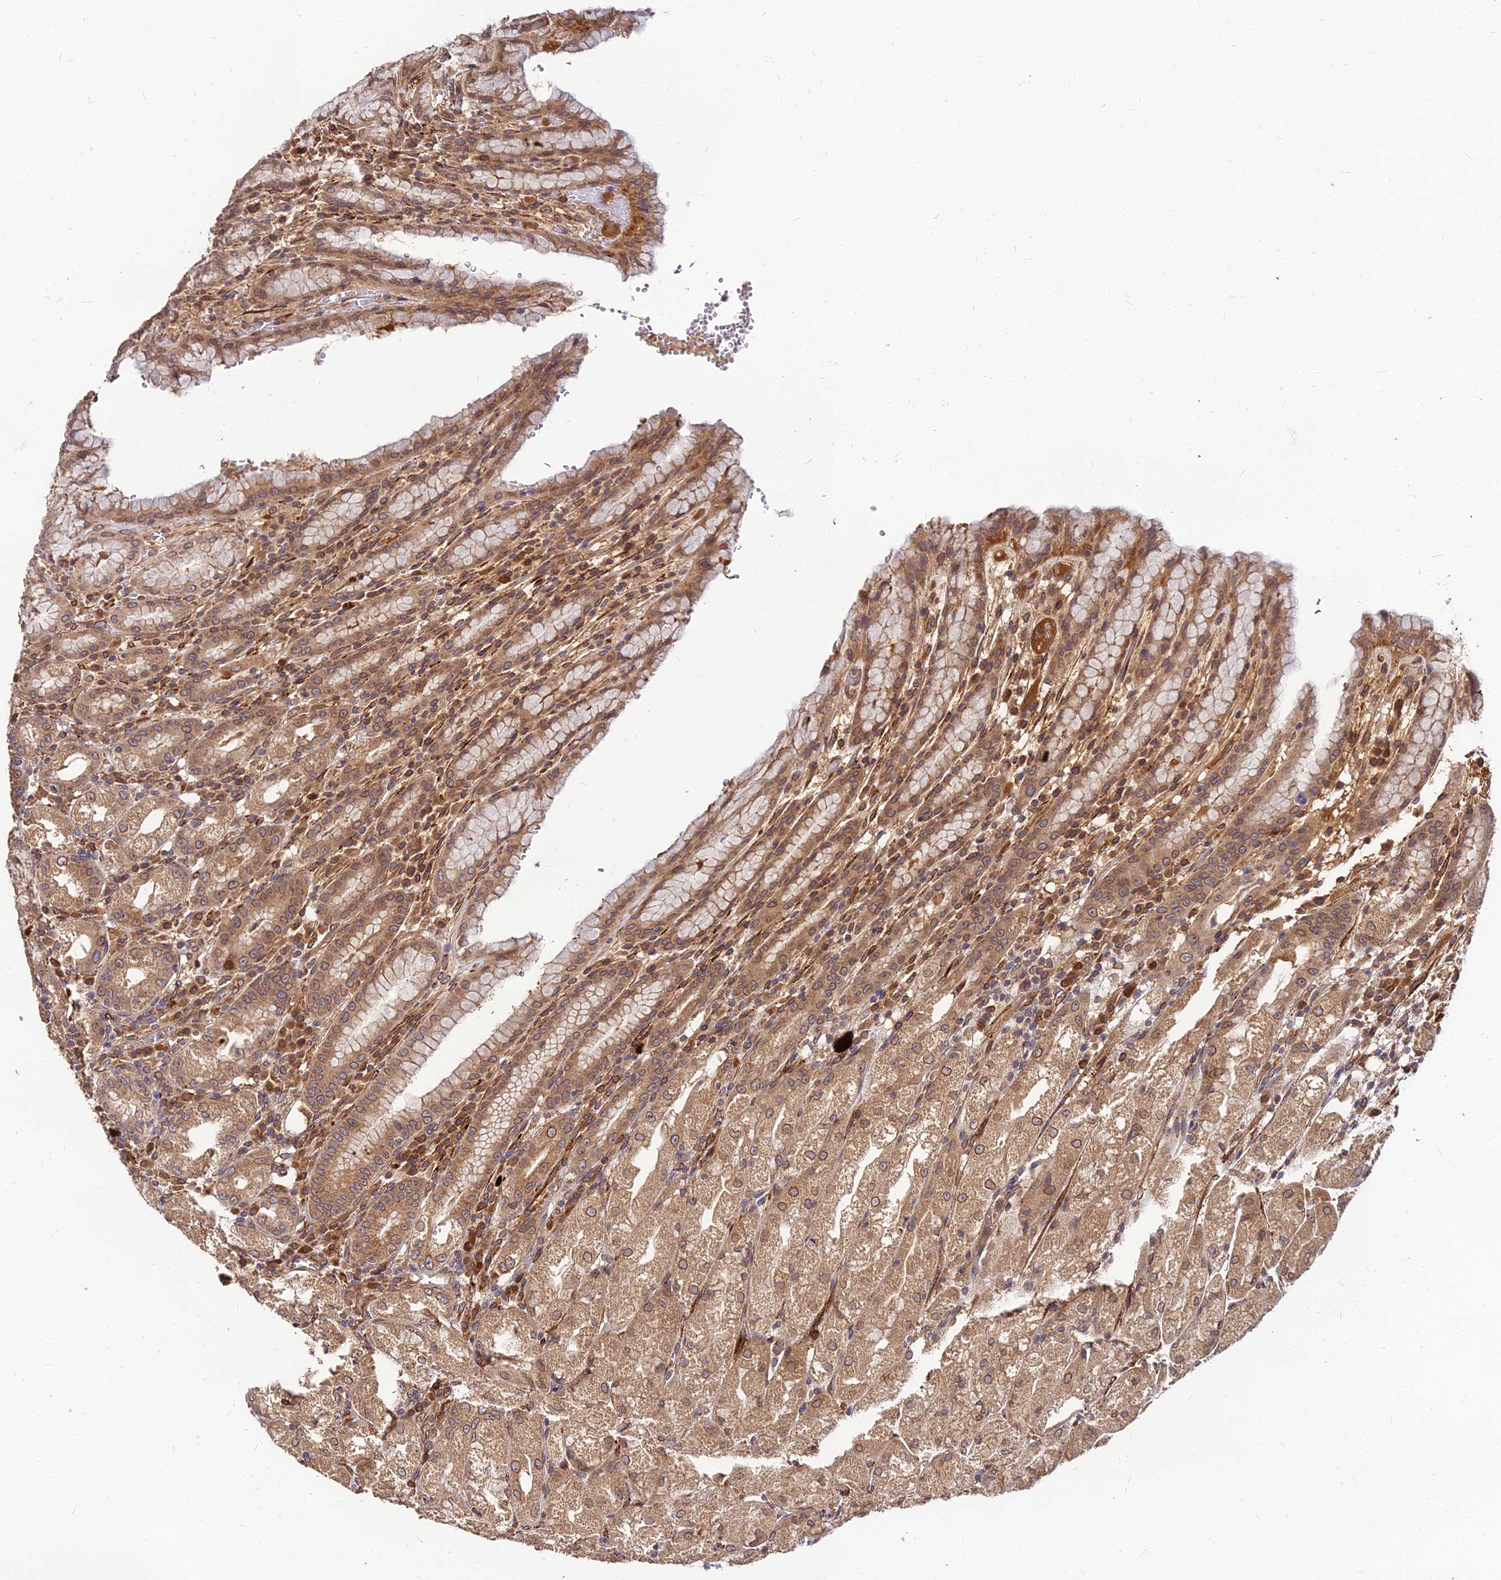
{"staining": {"intensity": "moderate", "quantity": ">75%", "location": "cytoplasmic/membranous,nuclear"}, "tissue": "stomach", "cell_type": "Glandular cells", "image_type": "normal", "snomed": [{"axis": "morphology", "description": "Normal tissue, NOS"}, {"axis": "topography", "description": "Stomach, upper"}], "caption": "High-power microscopy captured an immunohistochemistry image of benign stomach, revealing moderate cytoplasmic/membranous,nuclear expression in about >75% of glandular cells.", "gene": "PDE4D", "patient": {"sex": "male", "age": 52}}